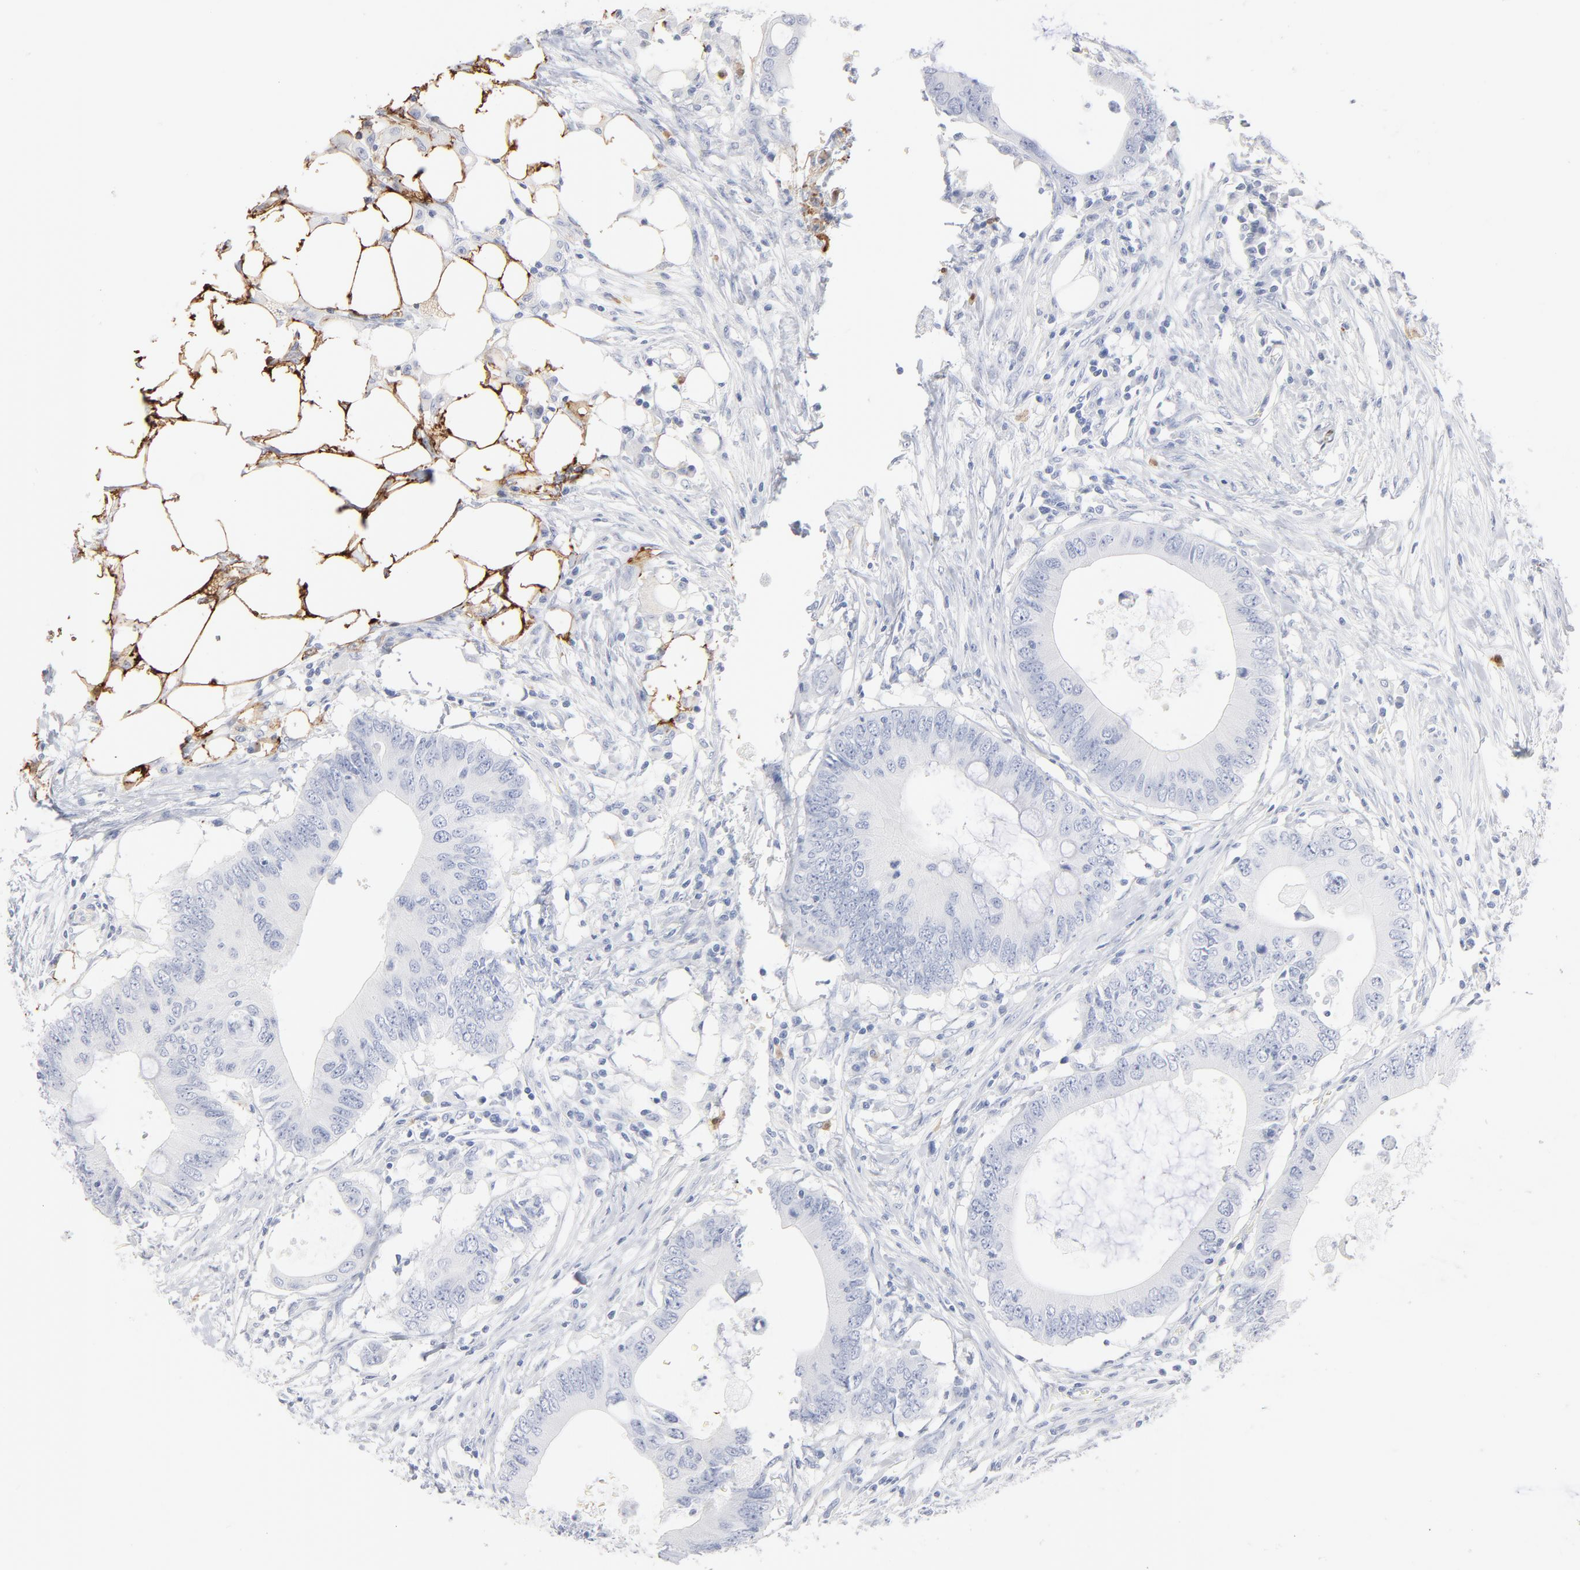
{"staining": {"intensity": "negative", "quantity": "none", "location": "none"}, "tissue": "colorectal cancer", "cell_type": "Tumor cells", "image_type": "cancer", "snomed": [{"axis": "morphology", "description": "Adenocarcinoma, NOS"}, {"axis": "topography", "description": "Colon"}], "caption": "Colorectal cancer (adenocarcinoma) was stained to show a protein in brown. There is no significant expression in tumor cells.", "gene": "AGTR1", "patient": {"sex": "male", "age": 71}}